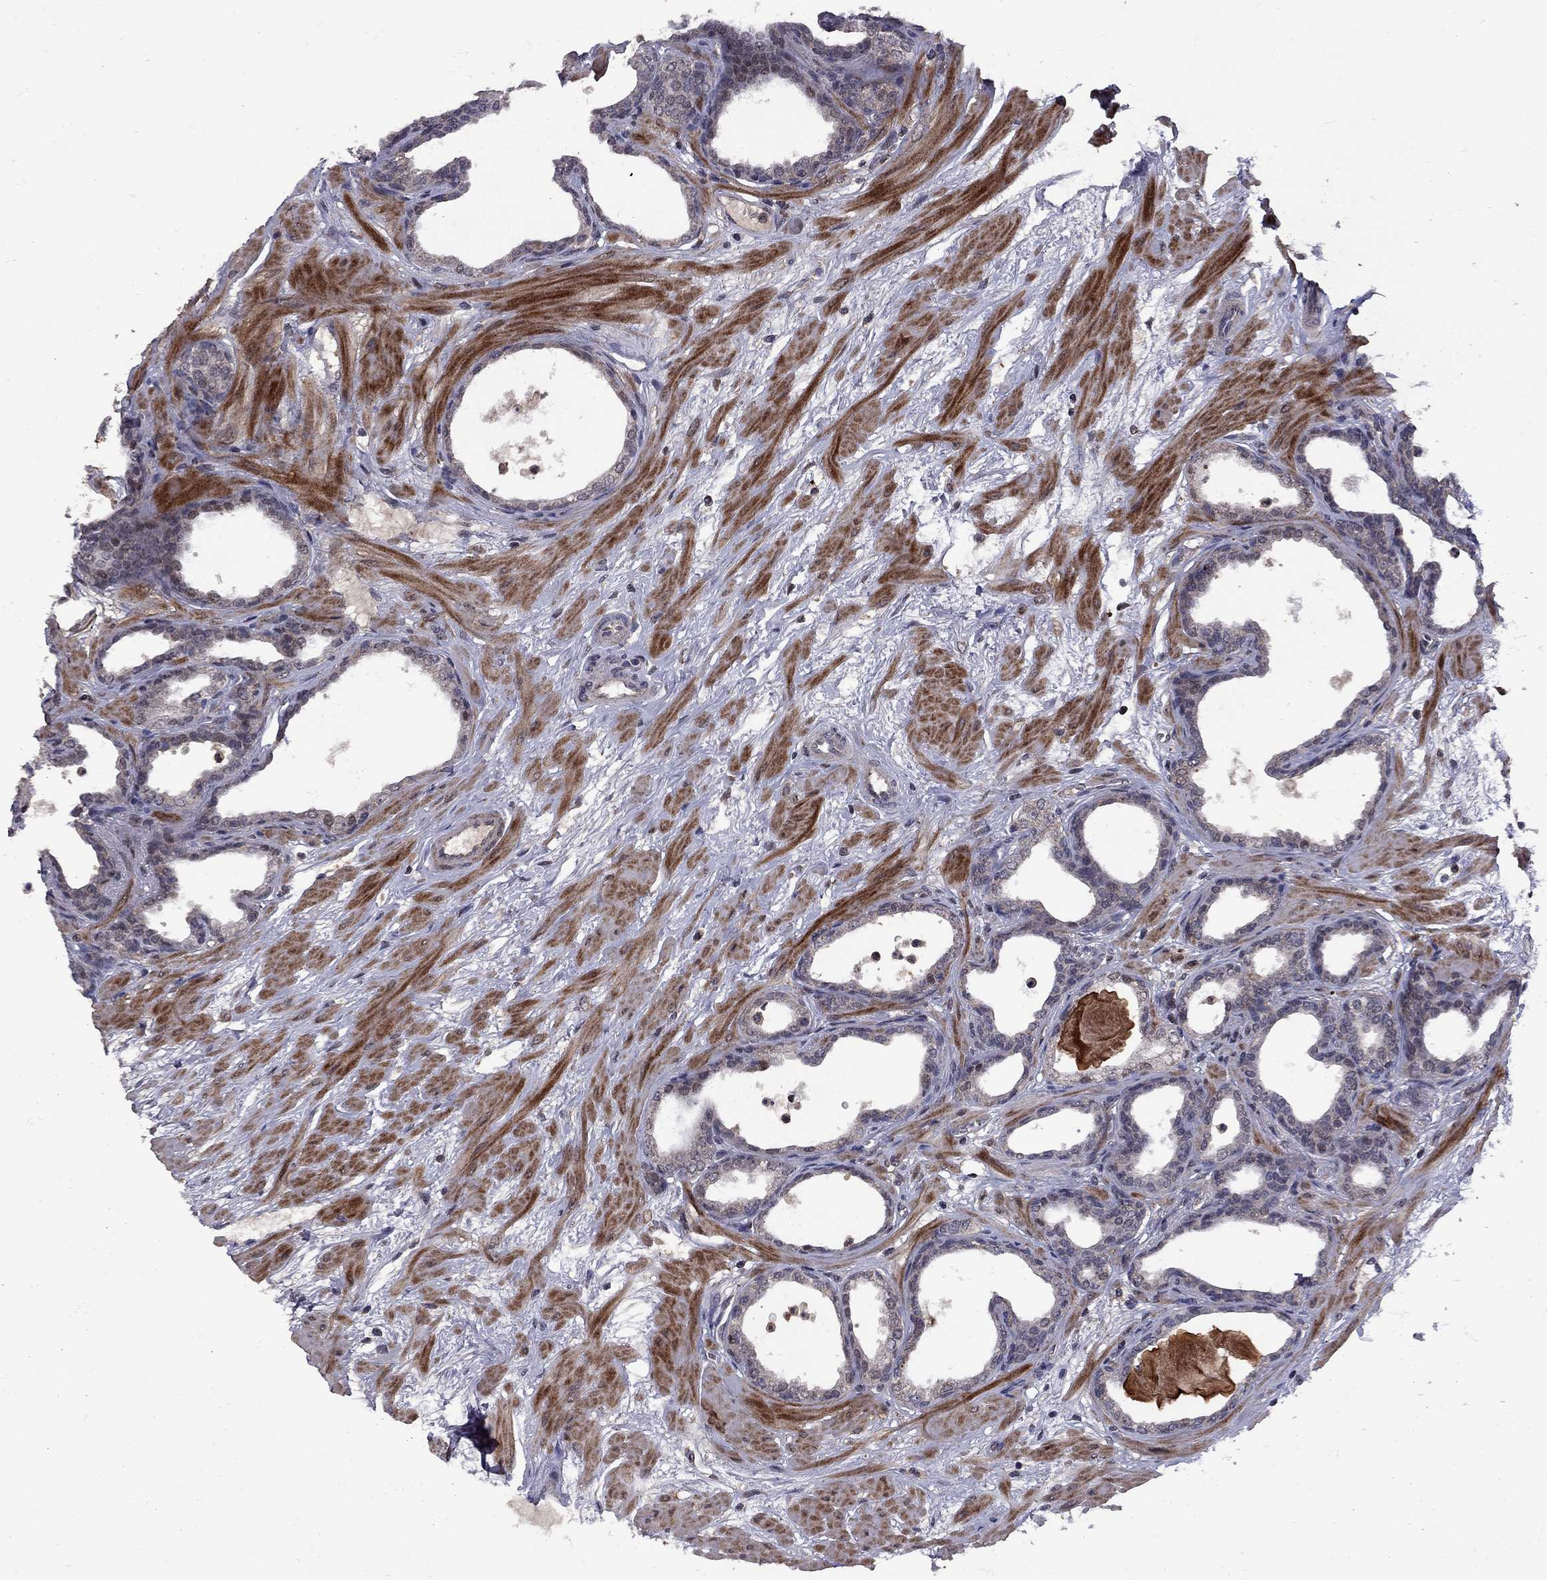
{"staining": {"intensity": "moderate", "quantity": "<25%", "location": "nuclear"}, "tissue": "prostate", "cell_type": "Glandular cells", "image_type": "normal", "snomed": [{"axis": "morphology", "description": "Normal tissue, NOS"}, {"axis": "topography", "description": "Prostate"}], "caption": "Immunohistochemistry (IHC) of unremarkable prostate displays low levels of moderate nuclear positivity in approximately <25% of glandular cells.", "gene": "IPP", "patient": {"sex": "male", "age": 37}}